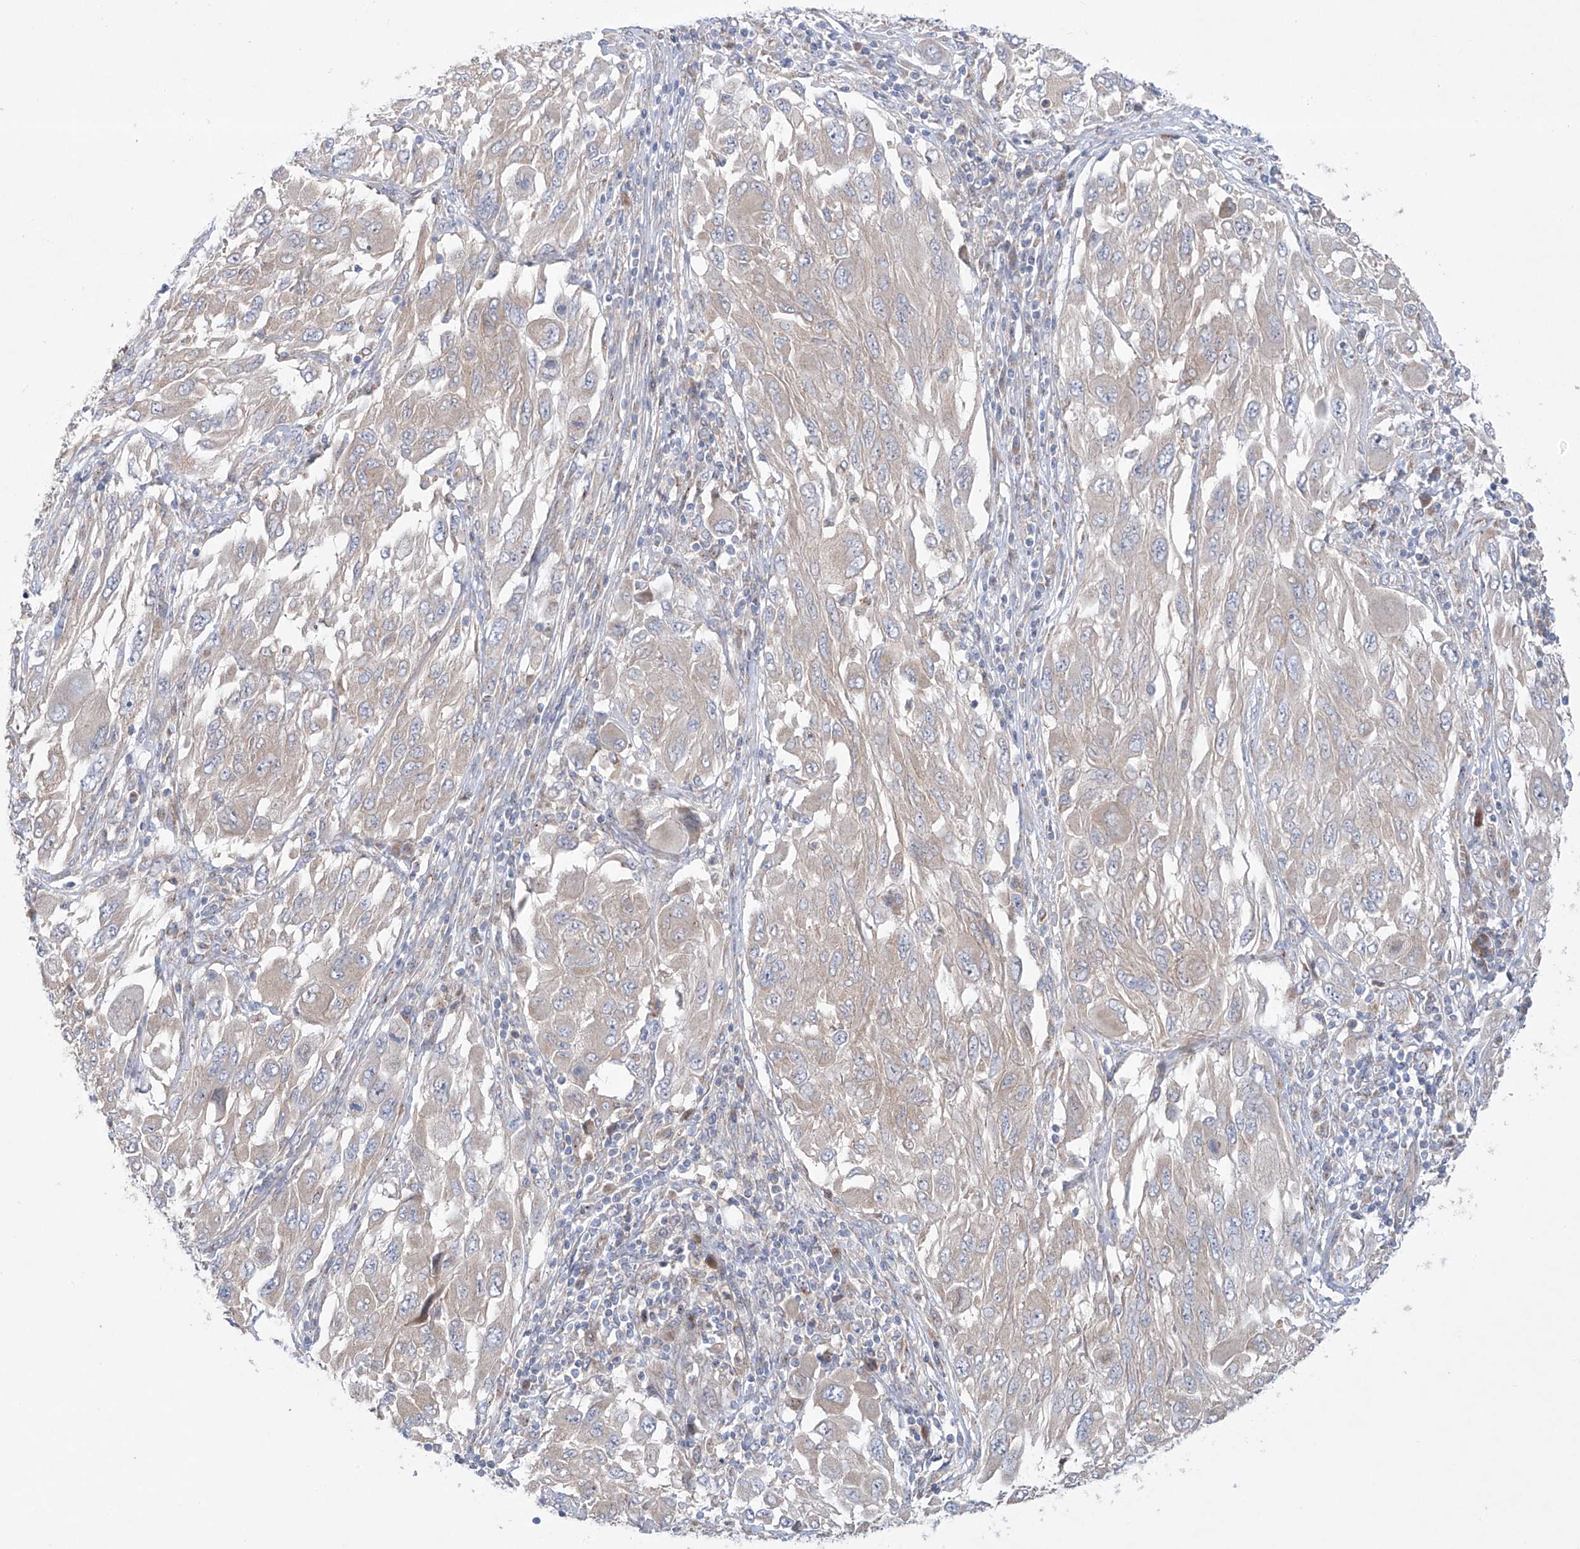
{"staining": {"intensity": "weak", "quantity": "<25%", "location": "cytoplasmic/membranous"}, "tissue": "melanoma", "cell_type": "Tumor cells", "image_type": "cancer", "snomed": [{"axis": "morphology", "description": "Malignant melanoma, NOS"}, {"axis": "topography", "description": "Skin"}], "caption": "Melanoma stained for a protein using immunohistochemistry (IHC) reveals no positivity tumor cells.", "gene": "KLC4", "patient": {"sex": "female", "age": 91}}